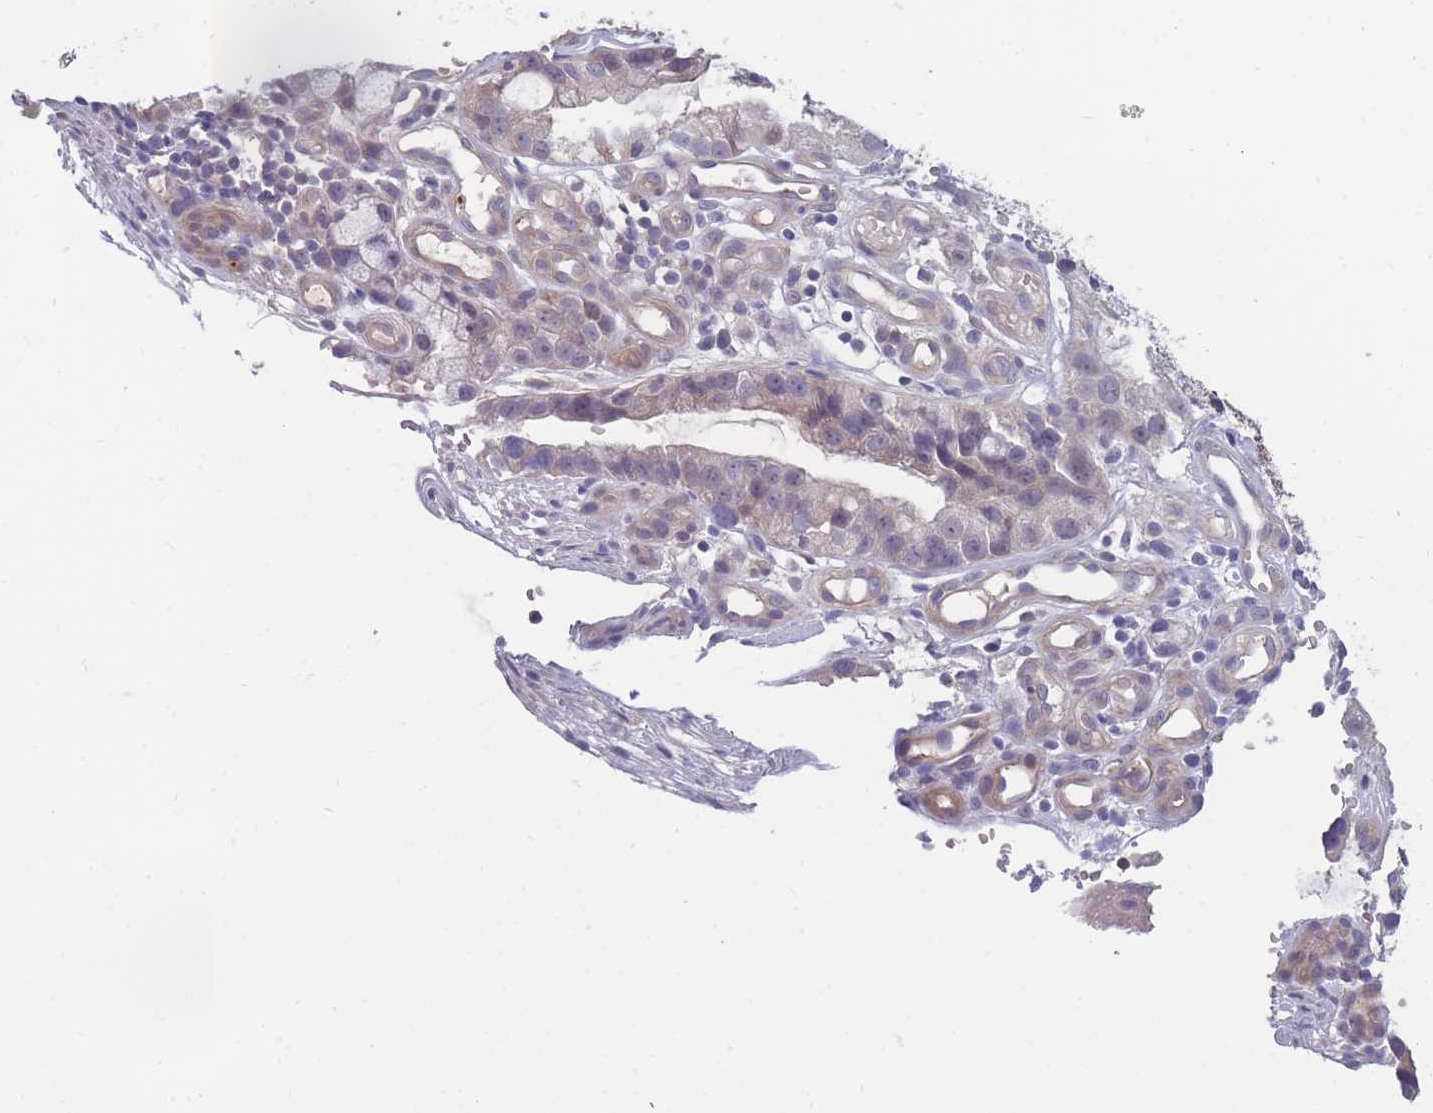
{"staining": {"intensity": "moderate", "quantity": "<25%", "location": "cytoplasmic/membranous"}, "tissue": "stomach cancer", "cell_type": "Tumor cells", "image_type": "cancer", "snomed": [{"axis": "morphology", "description": "Adenocarcinoma, NOS"}, {"axis": "topography", "description": "Stomach"}], "caption": "The histopathology image reveals immunohistochemical staining of stomach cancer (adenocarcinoma). There is moderate cytoplasmic/membranous positivity is identified in about <25% of tumor cells.", "gene": "UBE2N", "patient": {"sex": "male", "age": 55}}